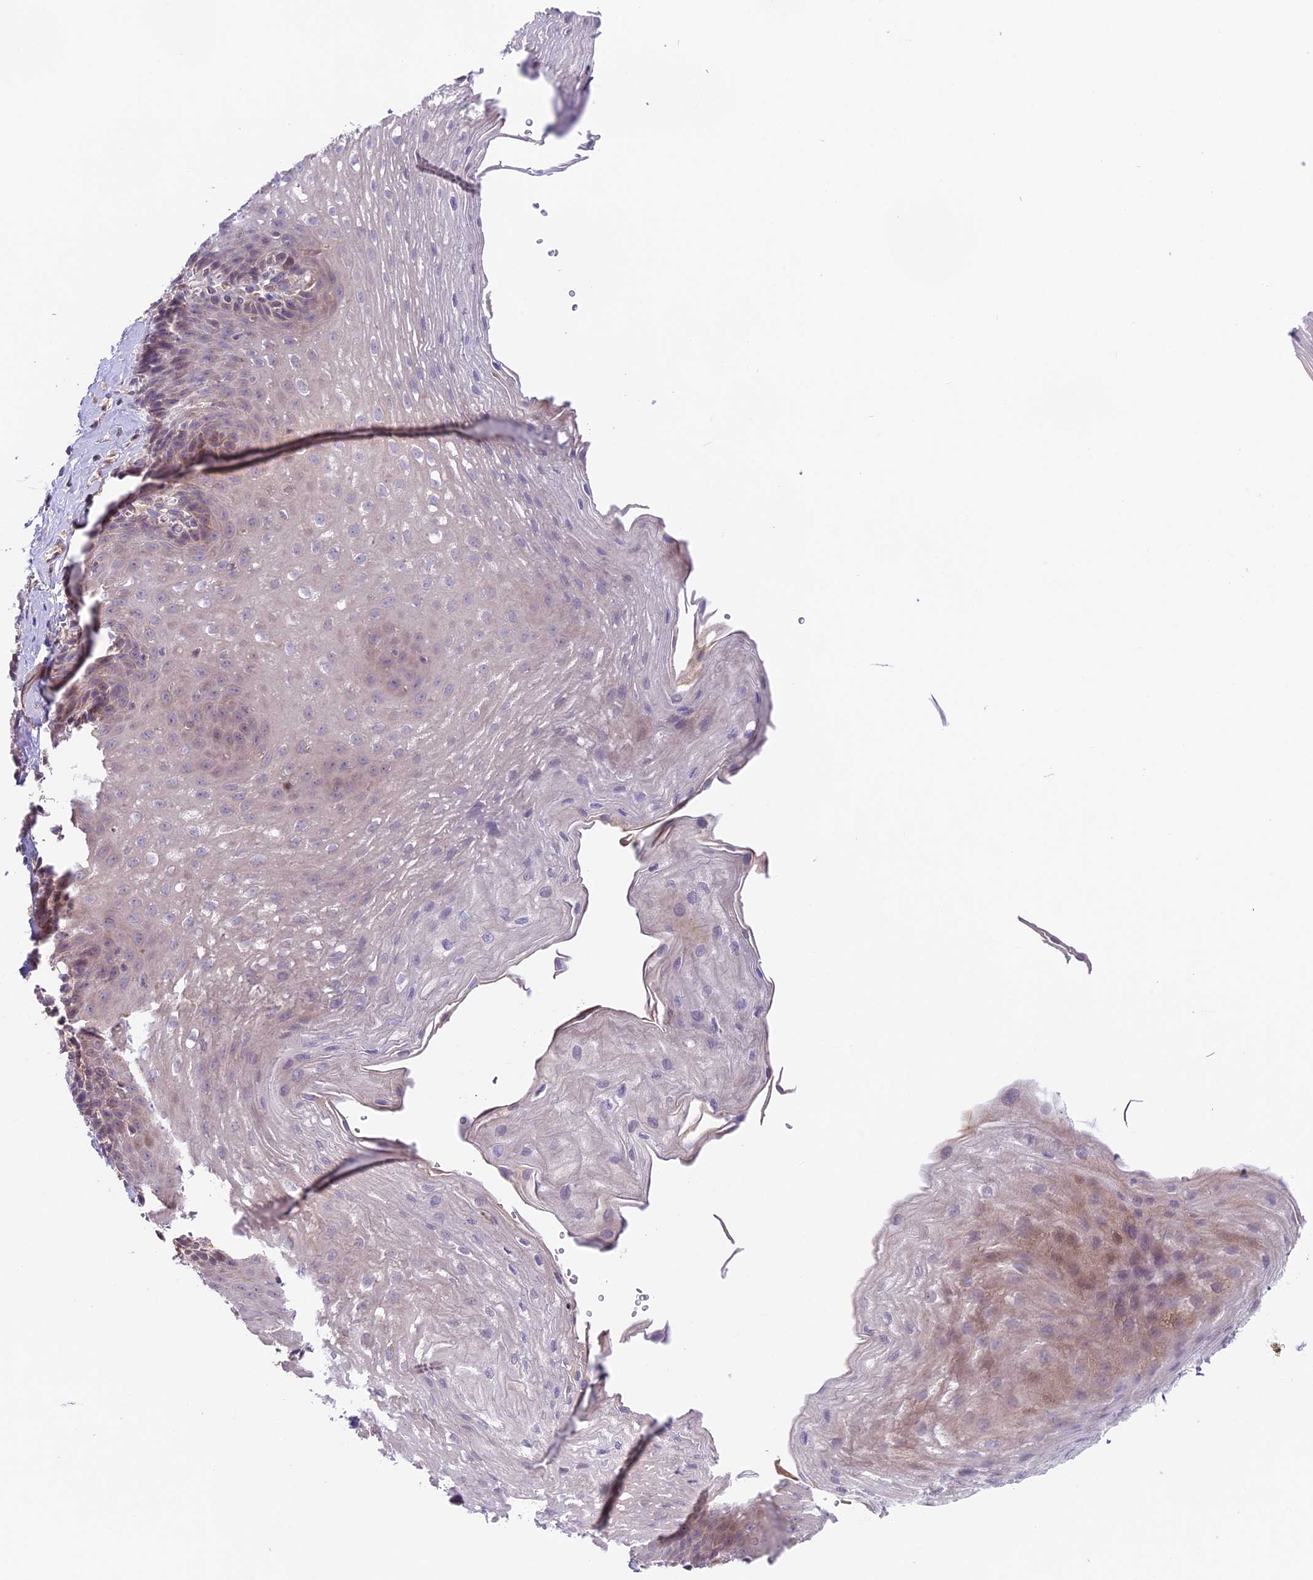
{"staining": {"intensity": "weak", "quantity": "<25%", "location": "cytoplasmic/membranous"}, "tissue": "esophagus", "cell_type": "Squamous epithelial cells", "image_type": "normal", "snomed": [{"axis": "morphology", "description": "Normal tissue, NOS"}, {"axis": "topography", "description": "Esophagus"}], "caption": "The histopathology image exhibits no staining of squamous epithelial cells in normal esophagus.", "gene": "COG8", "patient": {"sex": "female", "age": 66}}